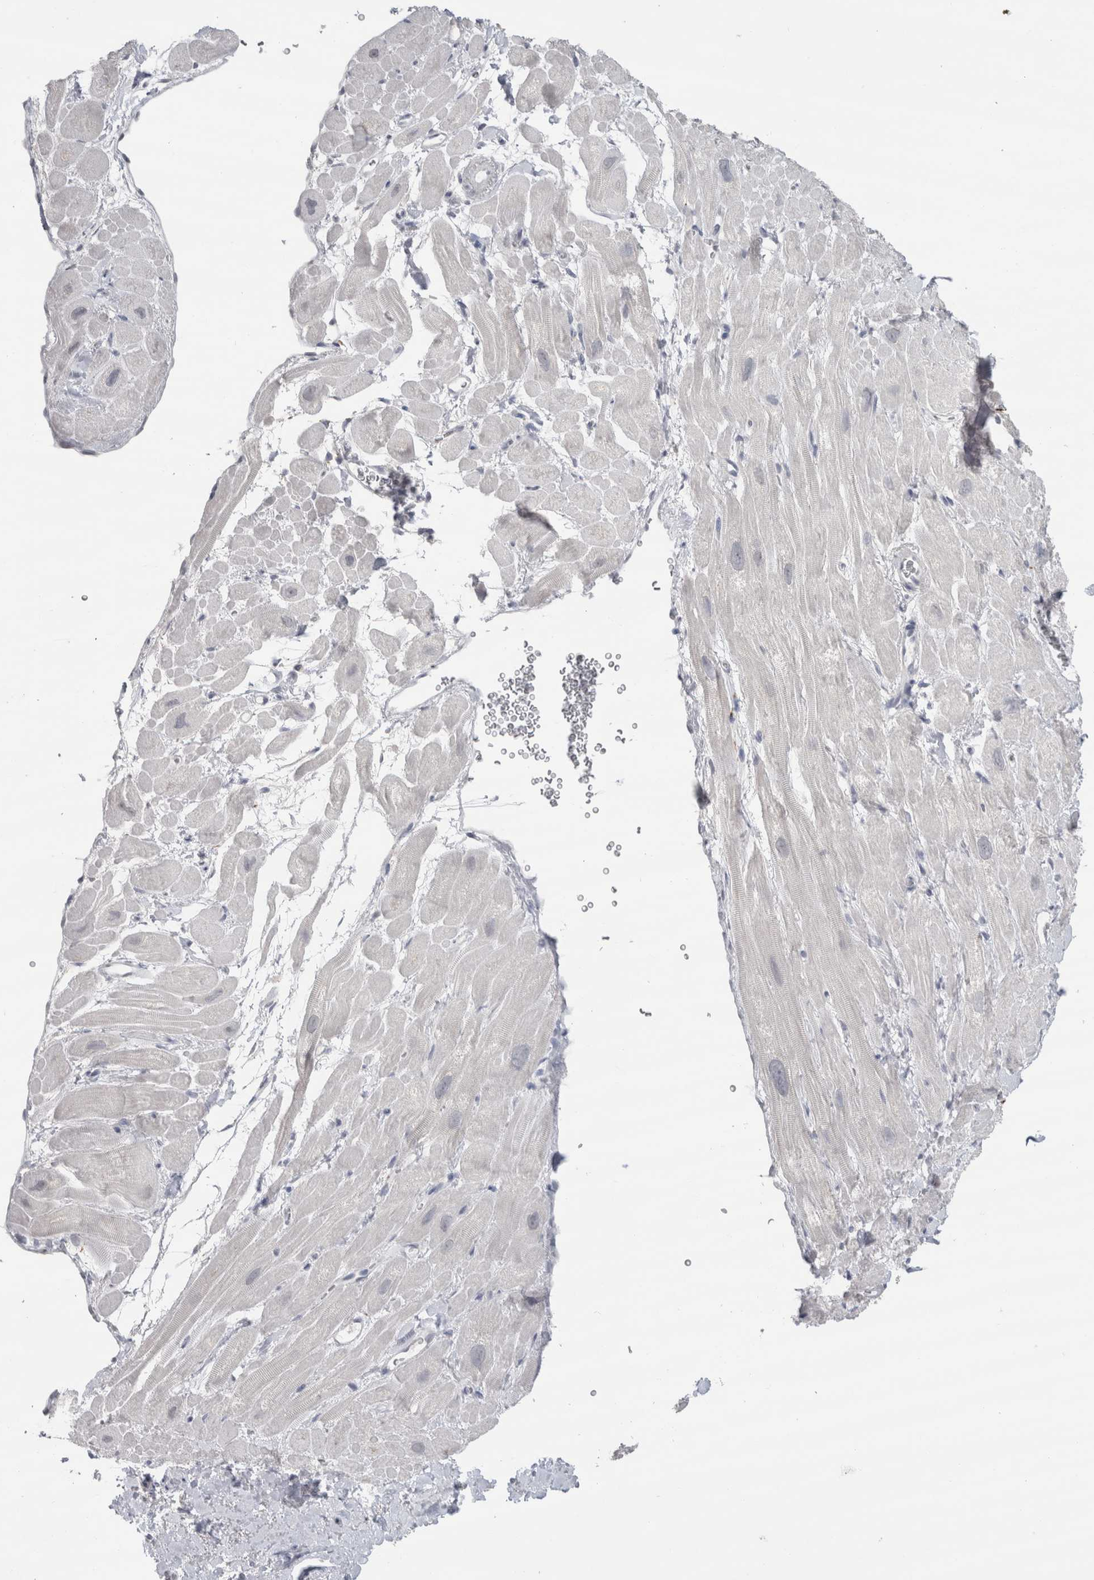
{"staining": {"intensity": "moderate", "quantity": "<25%", "location": "cytoplasmic/membranous"}, "tissue": "heart muscle", "cell_type": "Cardiomyocytes", "image_type": "normal", "snomed": [{"axis": "morphology", "description": "Normal tissue, NOS"}, {"axis": "topography", "description": "Heart"}], "caption": "The image shows immunohistochemical staining of benign heart muscle. There is moderate cytoplasmic/membranous positivity is seen in approximately <25% of cardiomyocytes. (DAB (3,3'-diaminobenzidine) IHC, brown staining for protein, blue staining for nuclei).", "gene": "CDH17", "patient": {"sex": "male", "age": 49}}